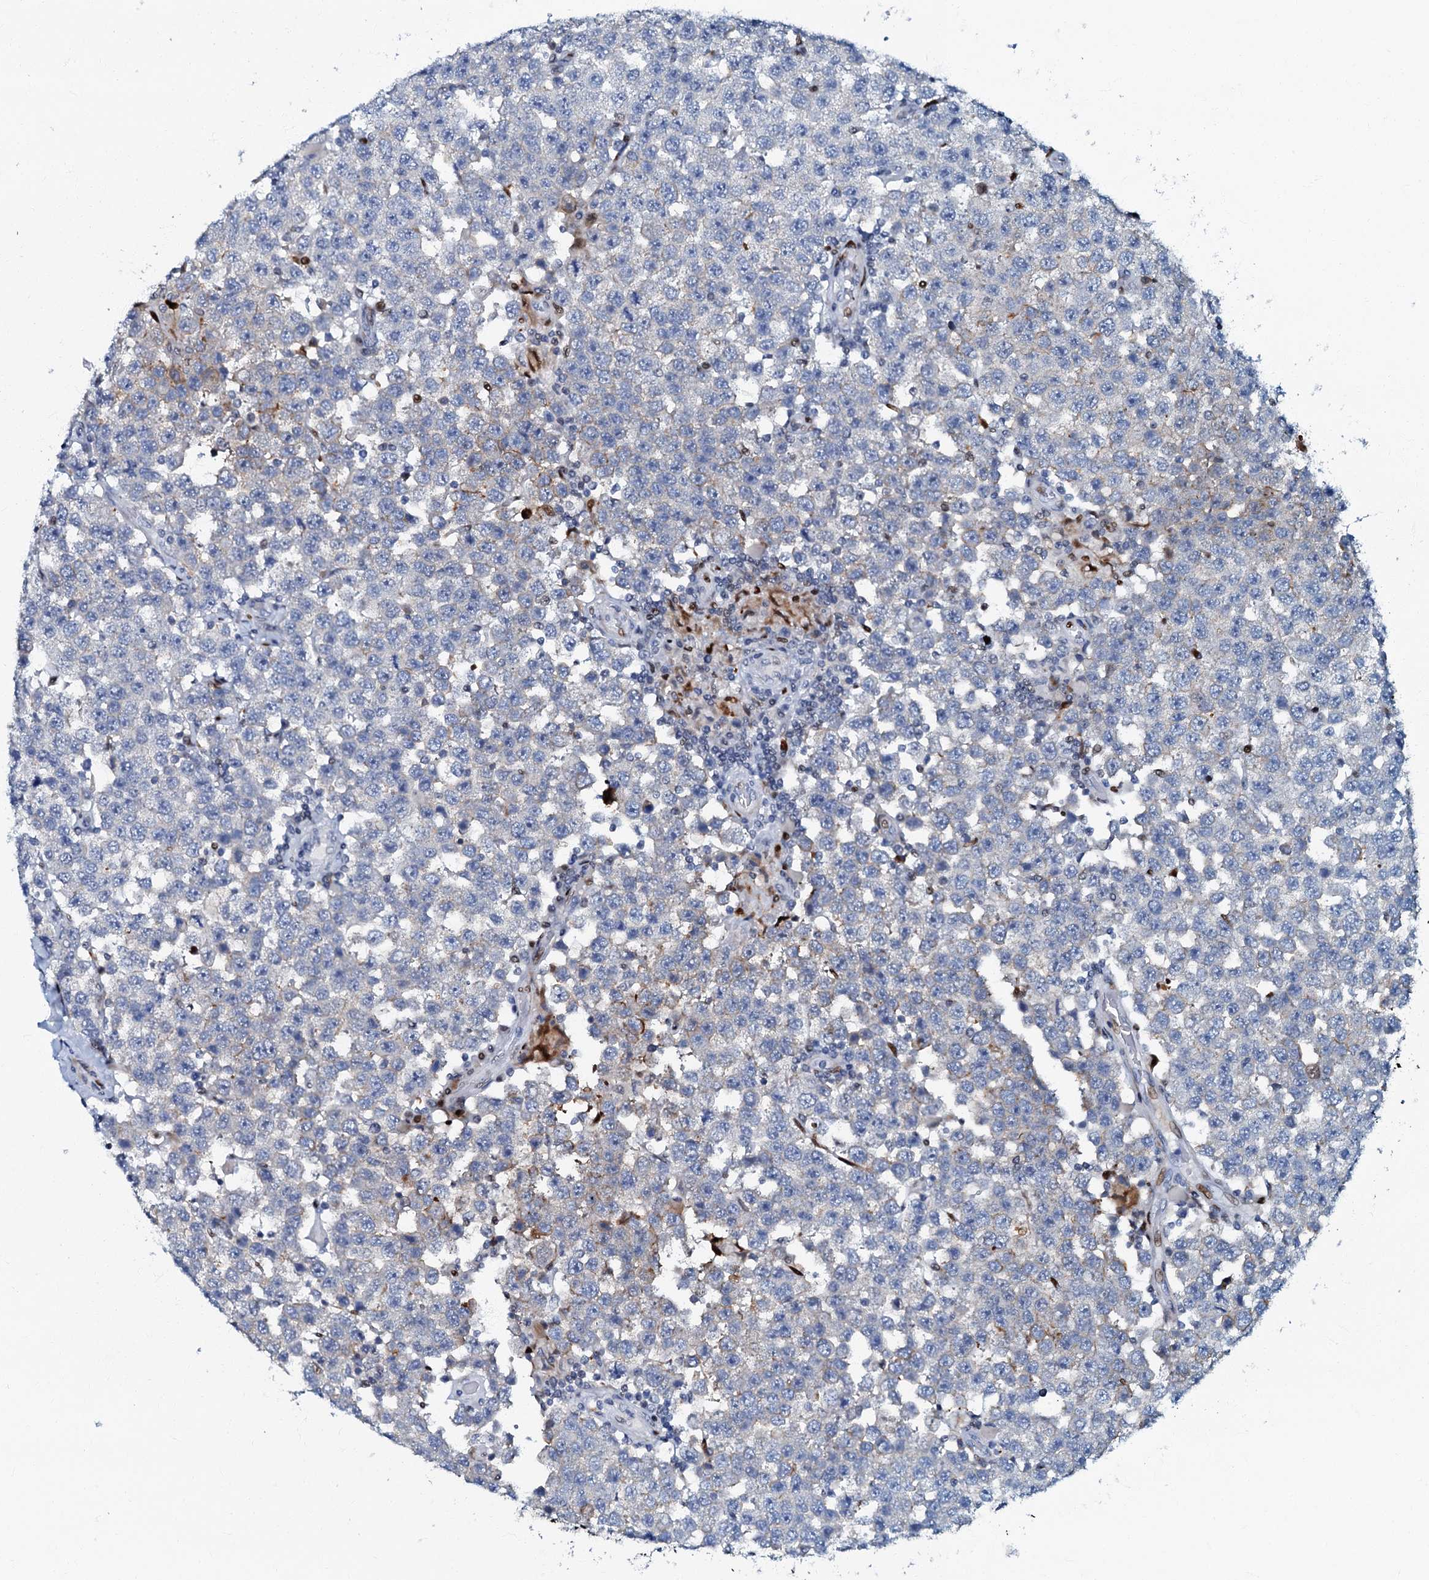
{"staining": {"intensity": "negative", "quantity": "none", "location": "none"}, "tissue": "testis cancer", "cell_type": "Tumor cells", "image_type": "cancer", "snomed": [{"axis": "morphology", "description": "Seminoma, NOS"}, {"axis": "topography", "description": "Testis"}], "caption": "Immunohistochemistry micrograph of human testis seminoma stained for a protein (brown), which displays no staining in tumor cells.", "gene": "MFSD5", "patient": {"sex": "male", "age": 28}}